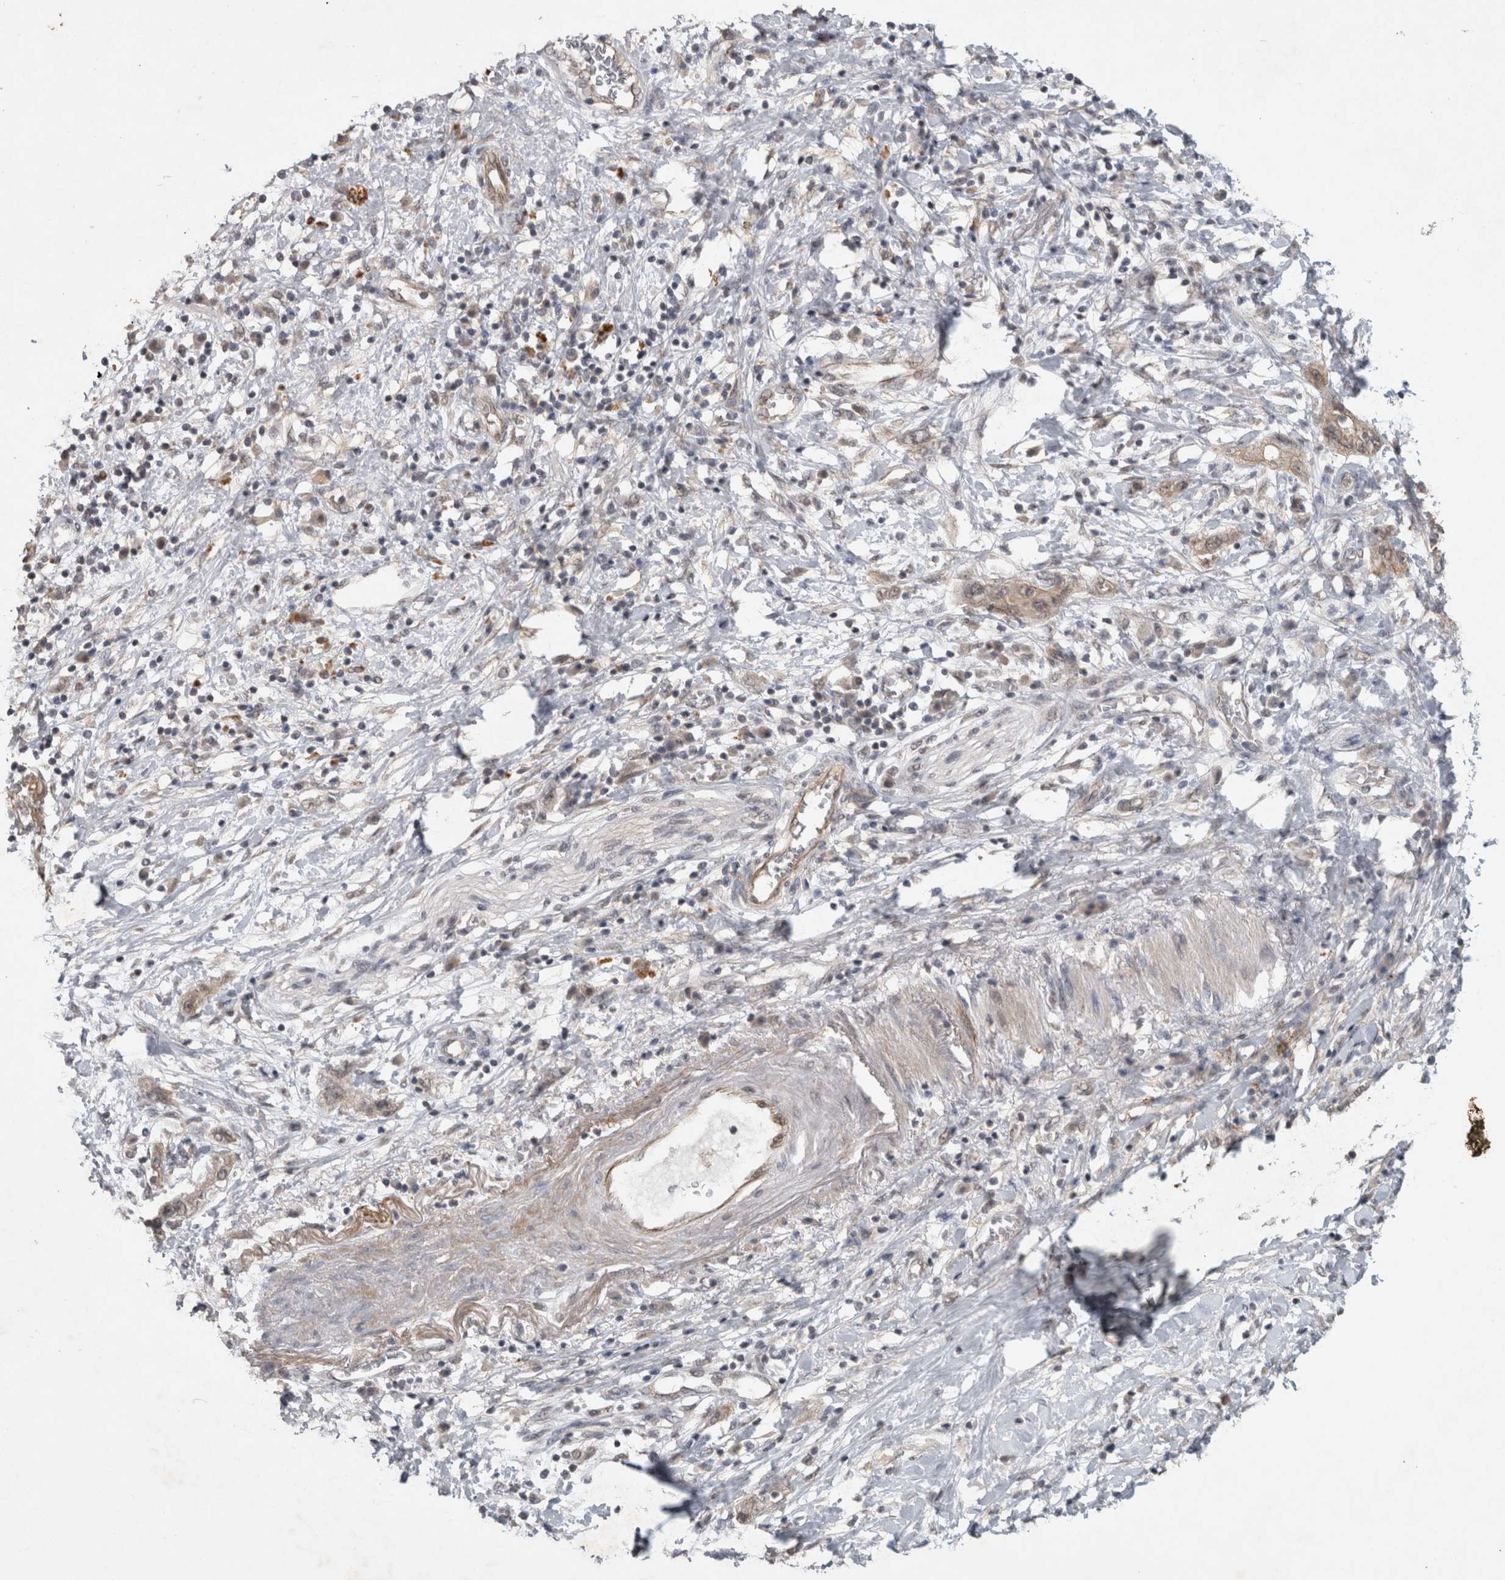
{"staining": {"intensity": "moderate", "quantity": ">75%", "location": "cytoplasmic/membranous"}, "tissue": "pancreatic cancer", "cell_type": "Tumor cells", "image_type": "cancer", "snomed": [{"axis": "morphology", "description": "Adenocarcinoma, NOS"}, {"axis": "topography", "description": "Pancreas"}], "caption": "This image demonstrates pancreatic cancer (adenocarcinoma) stained with immunohistochemistry to label a protein in brown. The cytoplasmic/membranous of tumor cells show moderate positivity for the protein. Nuclei are counter-stained blue.", "gene": "RHPN1", "patient": {"sex": "female", "age": 73}}